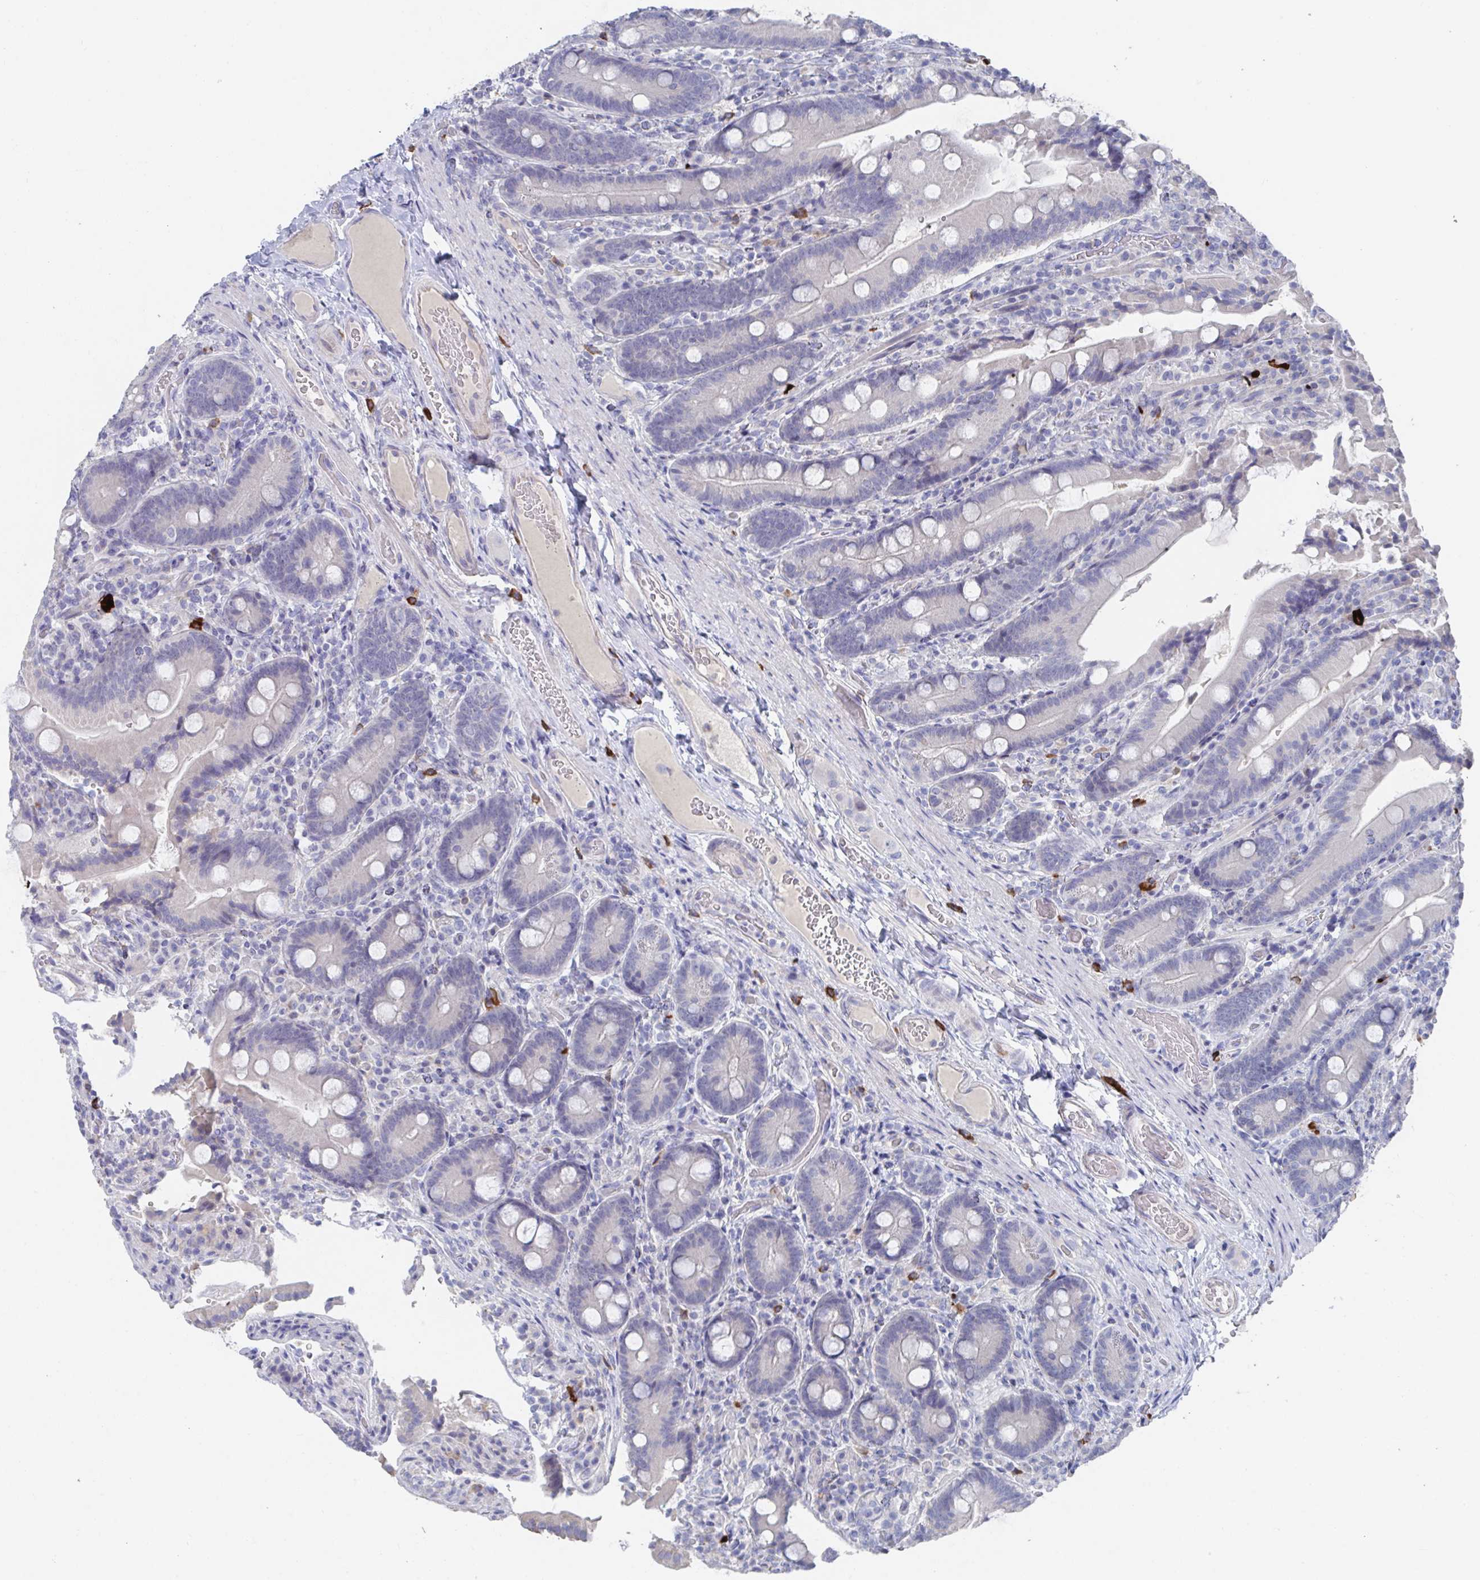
{"staining": {"intensity": "negative", "quantity": "none", "location": "none"}, "tissue": "duodenum", "cell_type": "Glandular cells", "image_type": "normal", "snomed": [{"axis": "morphology", "description": "Normal tissue, NOS"}, {"axis": "topography", "description": "Duodenum"}], "caption": "Immunohistochemical staining of benign human duodenum exhibits no significant staining in glandular cells. The staining is performed using DAB brown chromogen with nuclei counter-stained in using hematoxylin.", "gene": "KCNK5", "patient": {"sex": "female", "age": 62}}